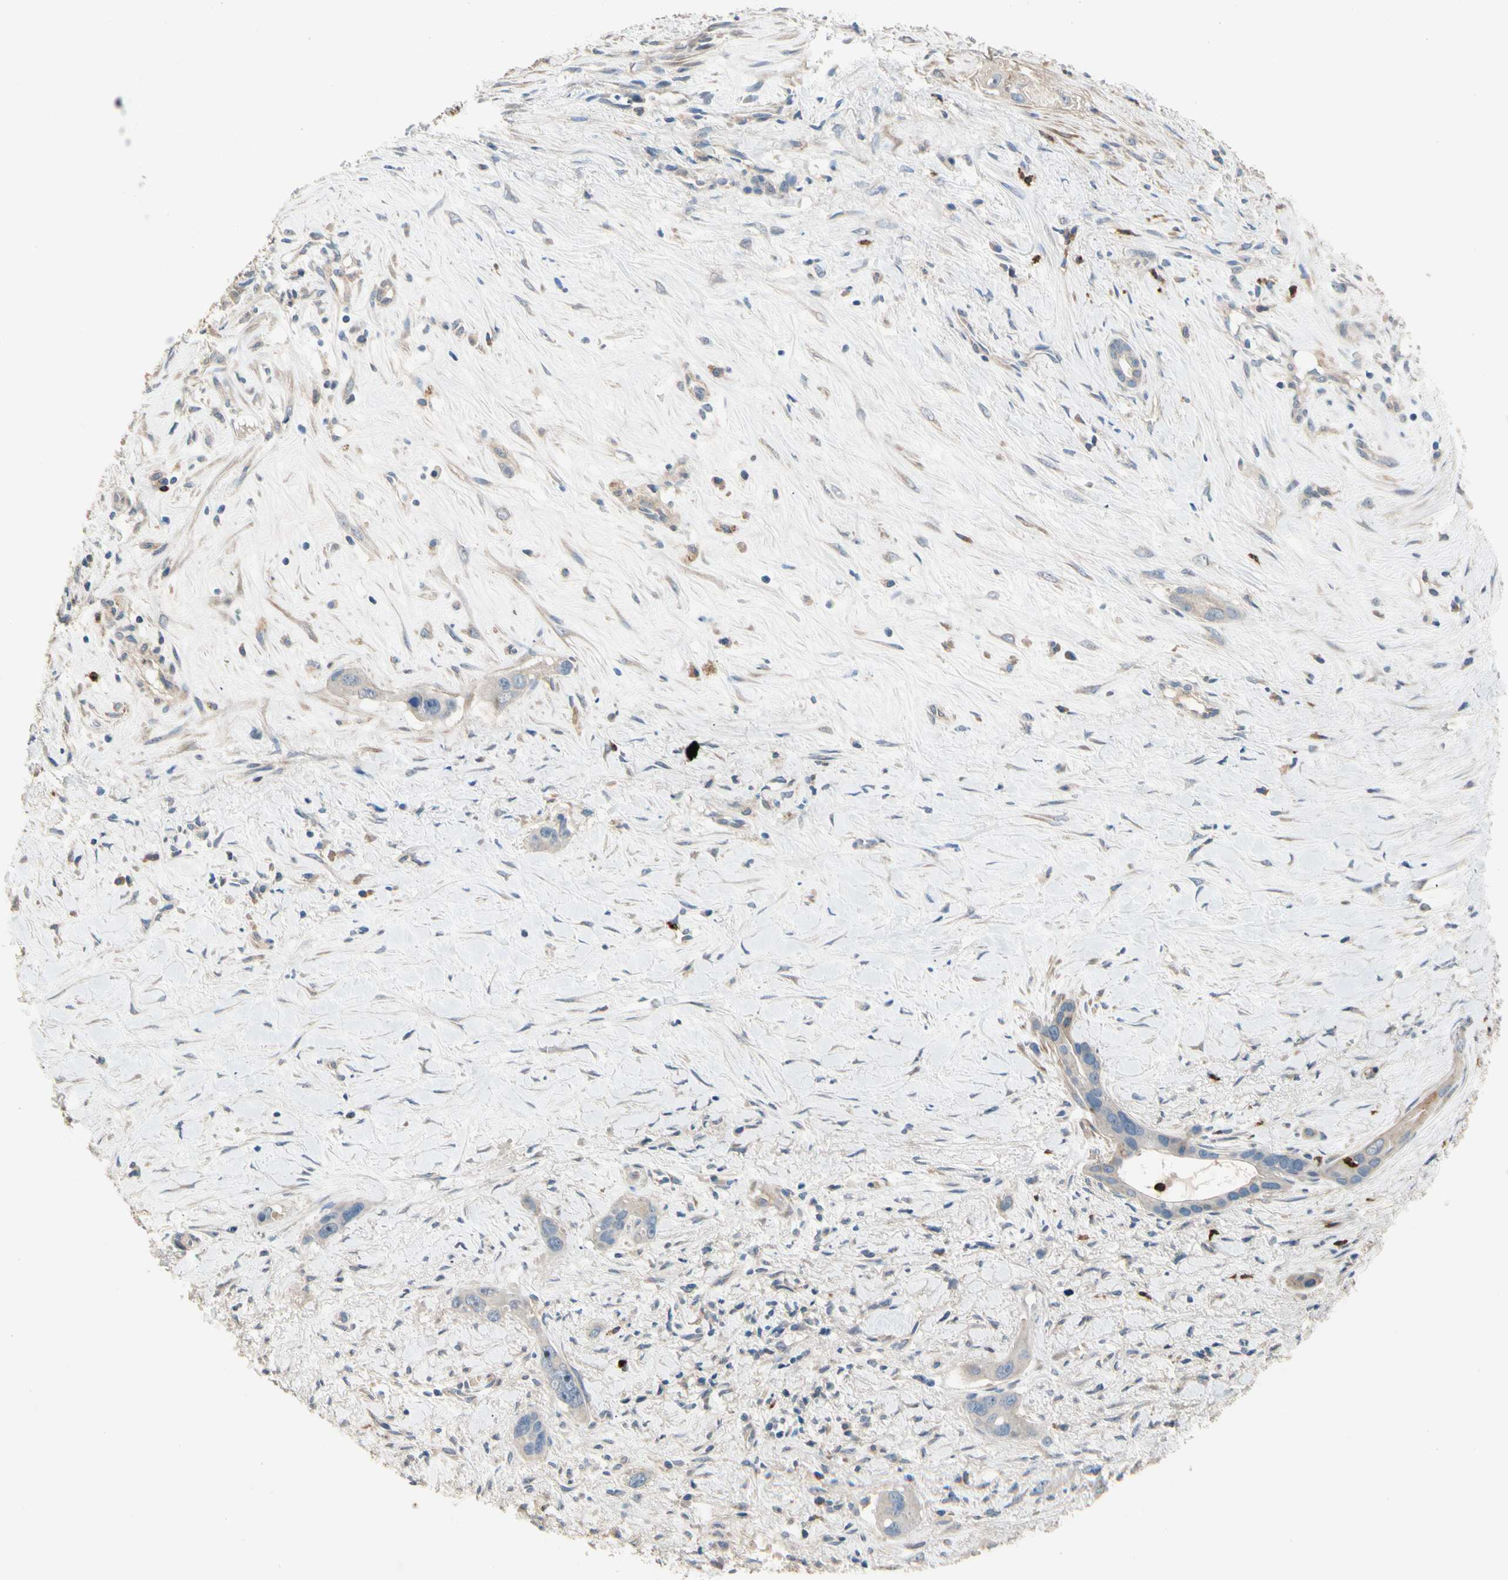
{"staining": {"intensity": "negative", "quantity": "none", "location": "none"}, "tissue": "liver cancer", "cell_type": "Tumor cells", "image_type": "cancer", "snomed": [{"axis": "morphology", "description": "Cholangiocarcinoma"}, {"axis": "topography", "description": "Liver"}], "caption": "Tumor cells are negative for brown protein staining in liver cholangiocarcinoma.", "gene": "SIGLEC5", "patient": {"sex": "female", "age": 65}}